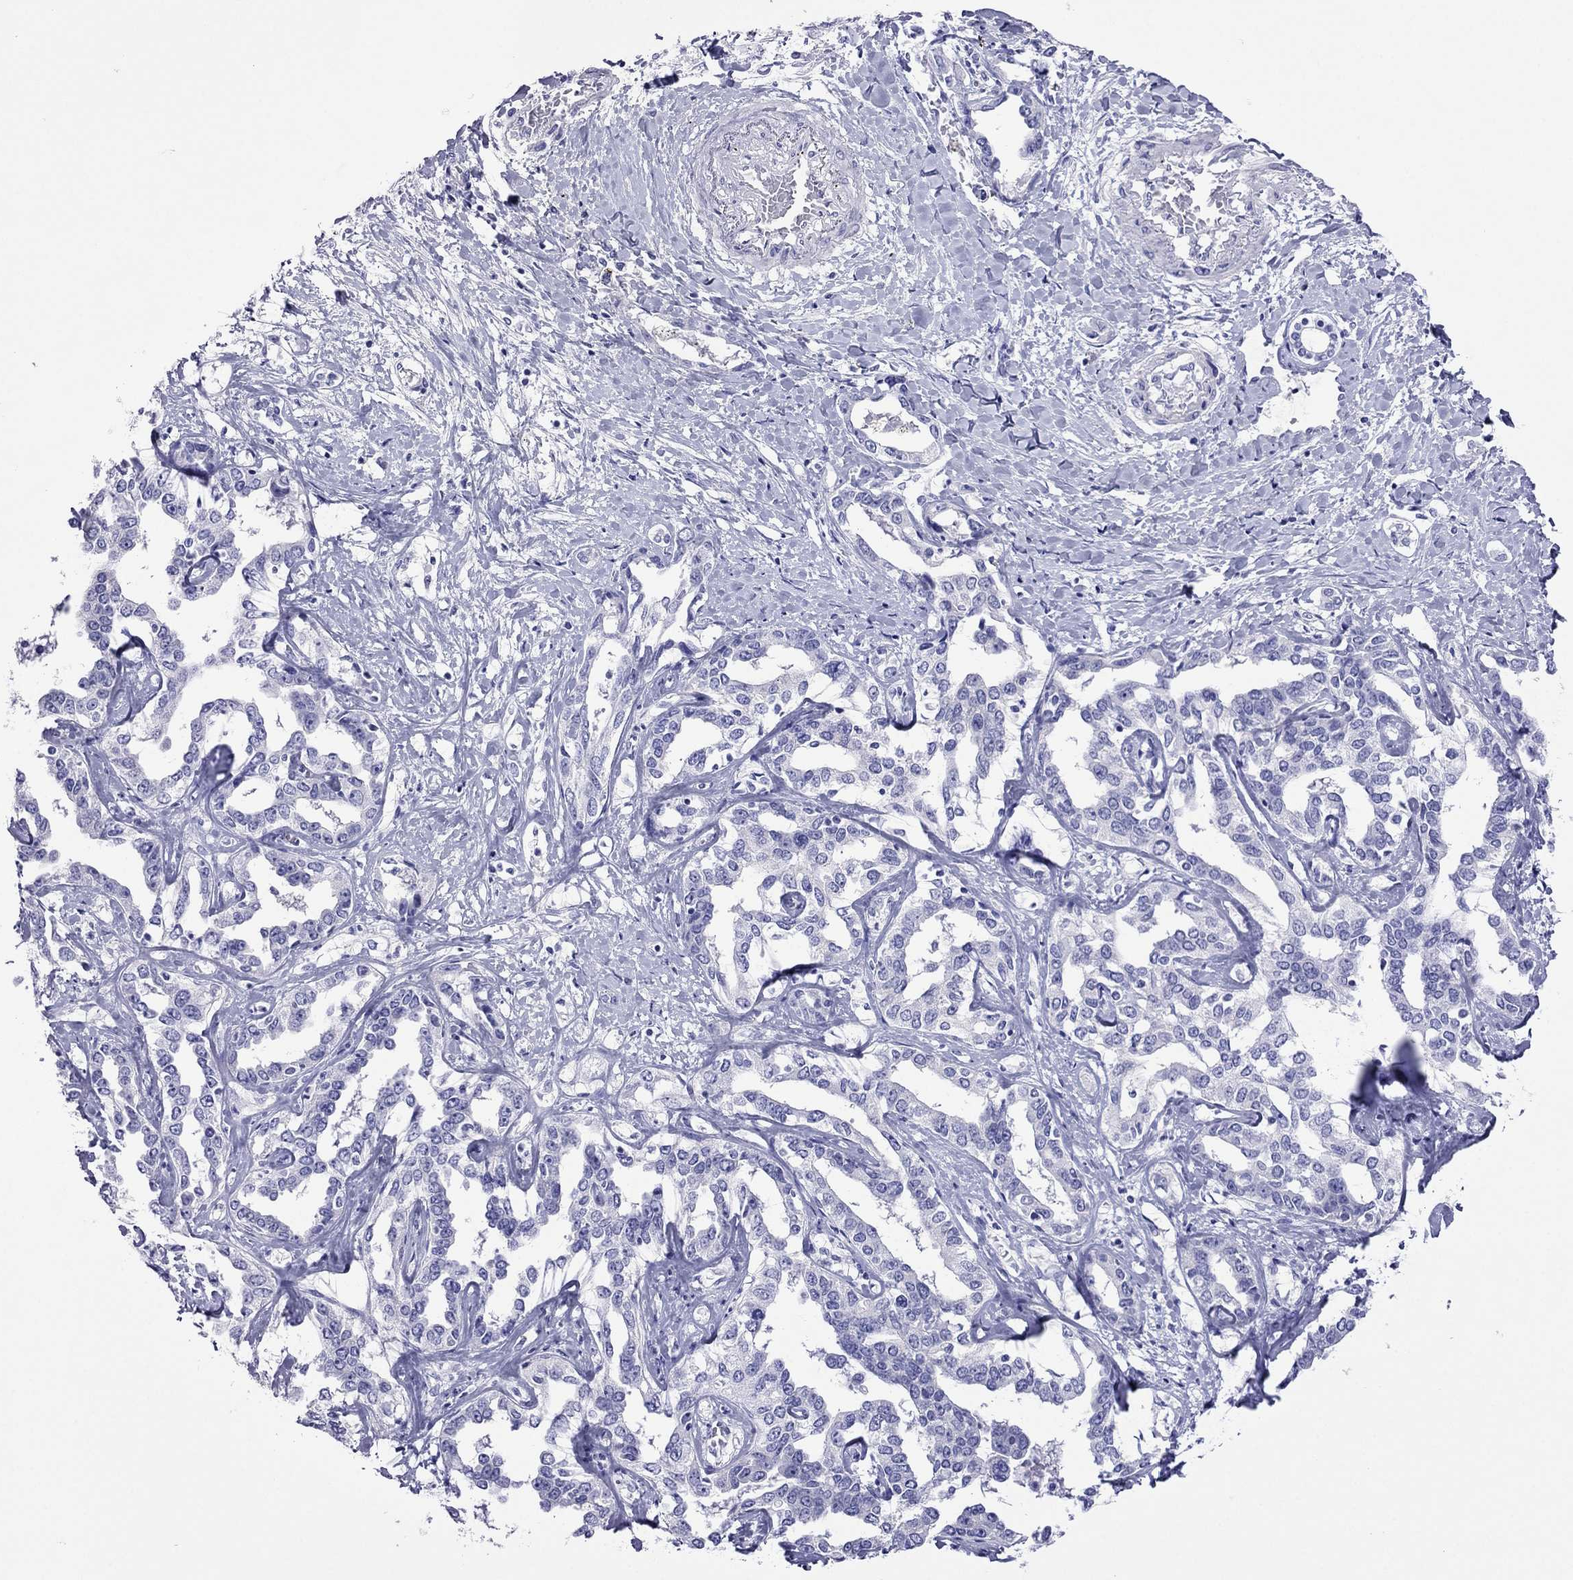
{"staining": {"intensity": "negative", "quantity": "none", "location": "none"}, "tissue": "liver cancer", "cell_type": "Tumor cells", "image_type": "cancer", "snomed": [{"axis": "morphology", "description": "Cholangiocarcinoma"}, {"axis": "topography", "description": "Liver"}], "caption": "A high-resolution image shows IHC staining of liver cholangiocarcinoma, which shows no significant positivity in tumor cells. (DAB immunohistochemistry, high magnification).", "gene": "PCDHA6", "patient": {"sex": "male", "age": 59}}